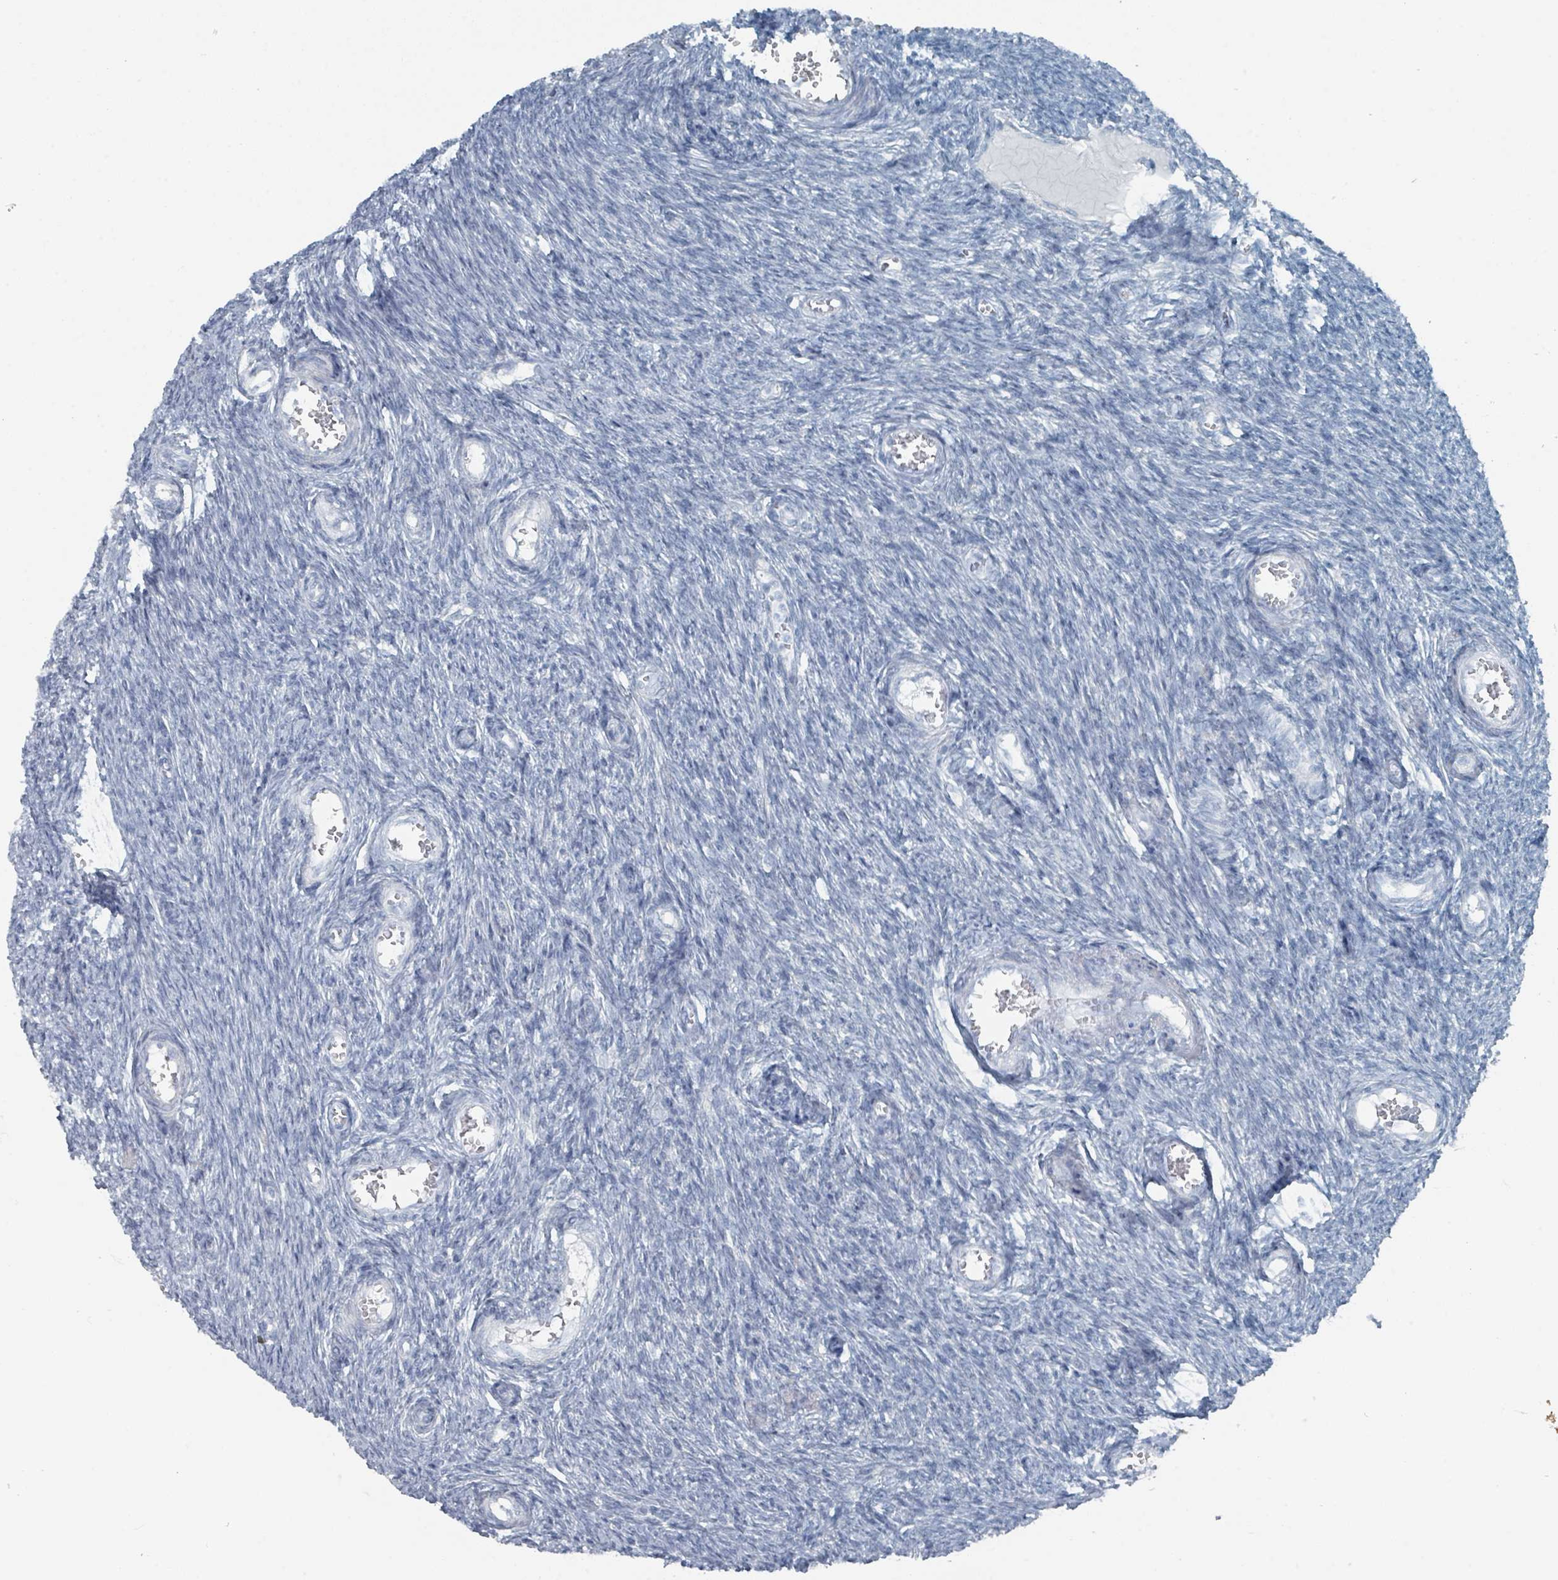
{"staining": {"intensity": "negative", "quantity": "none", "location": "none"}, "tissue": "ovary", "cell_type": "Ovarian stroma cells", "image_type": "normal", "snomed": [{"axis": "morphology", "description": "Normal tissue, NOS"}, {"axis": "topography", "description": "Ovary"}], "caption": "Immunohistochemistry (IHC) of normal ovary reveals no positivity in ovarian stroma cells. The staining was performed using DAB to visualize the protein expression in brown, while the nuclei were stained in blue with hematoxylin (Magnification: 20x).", "gene": "GAMT", "patient": {"sex": "female", "age": 44}}